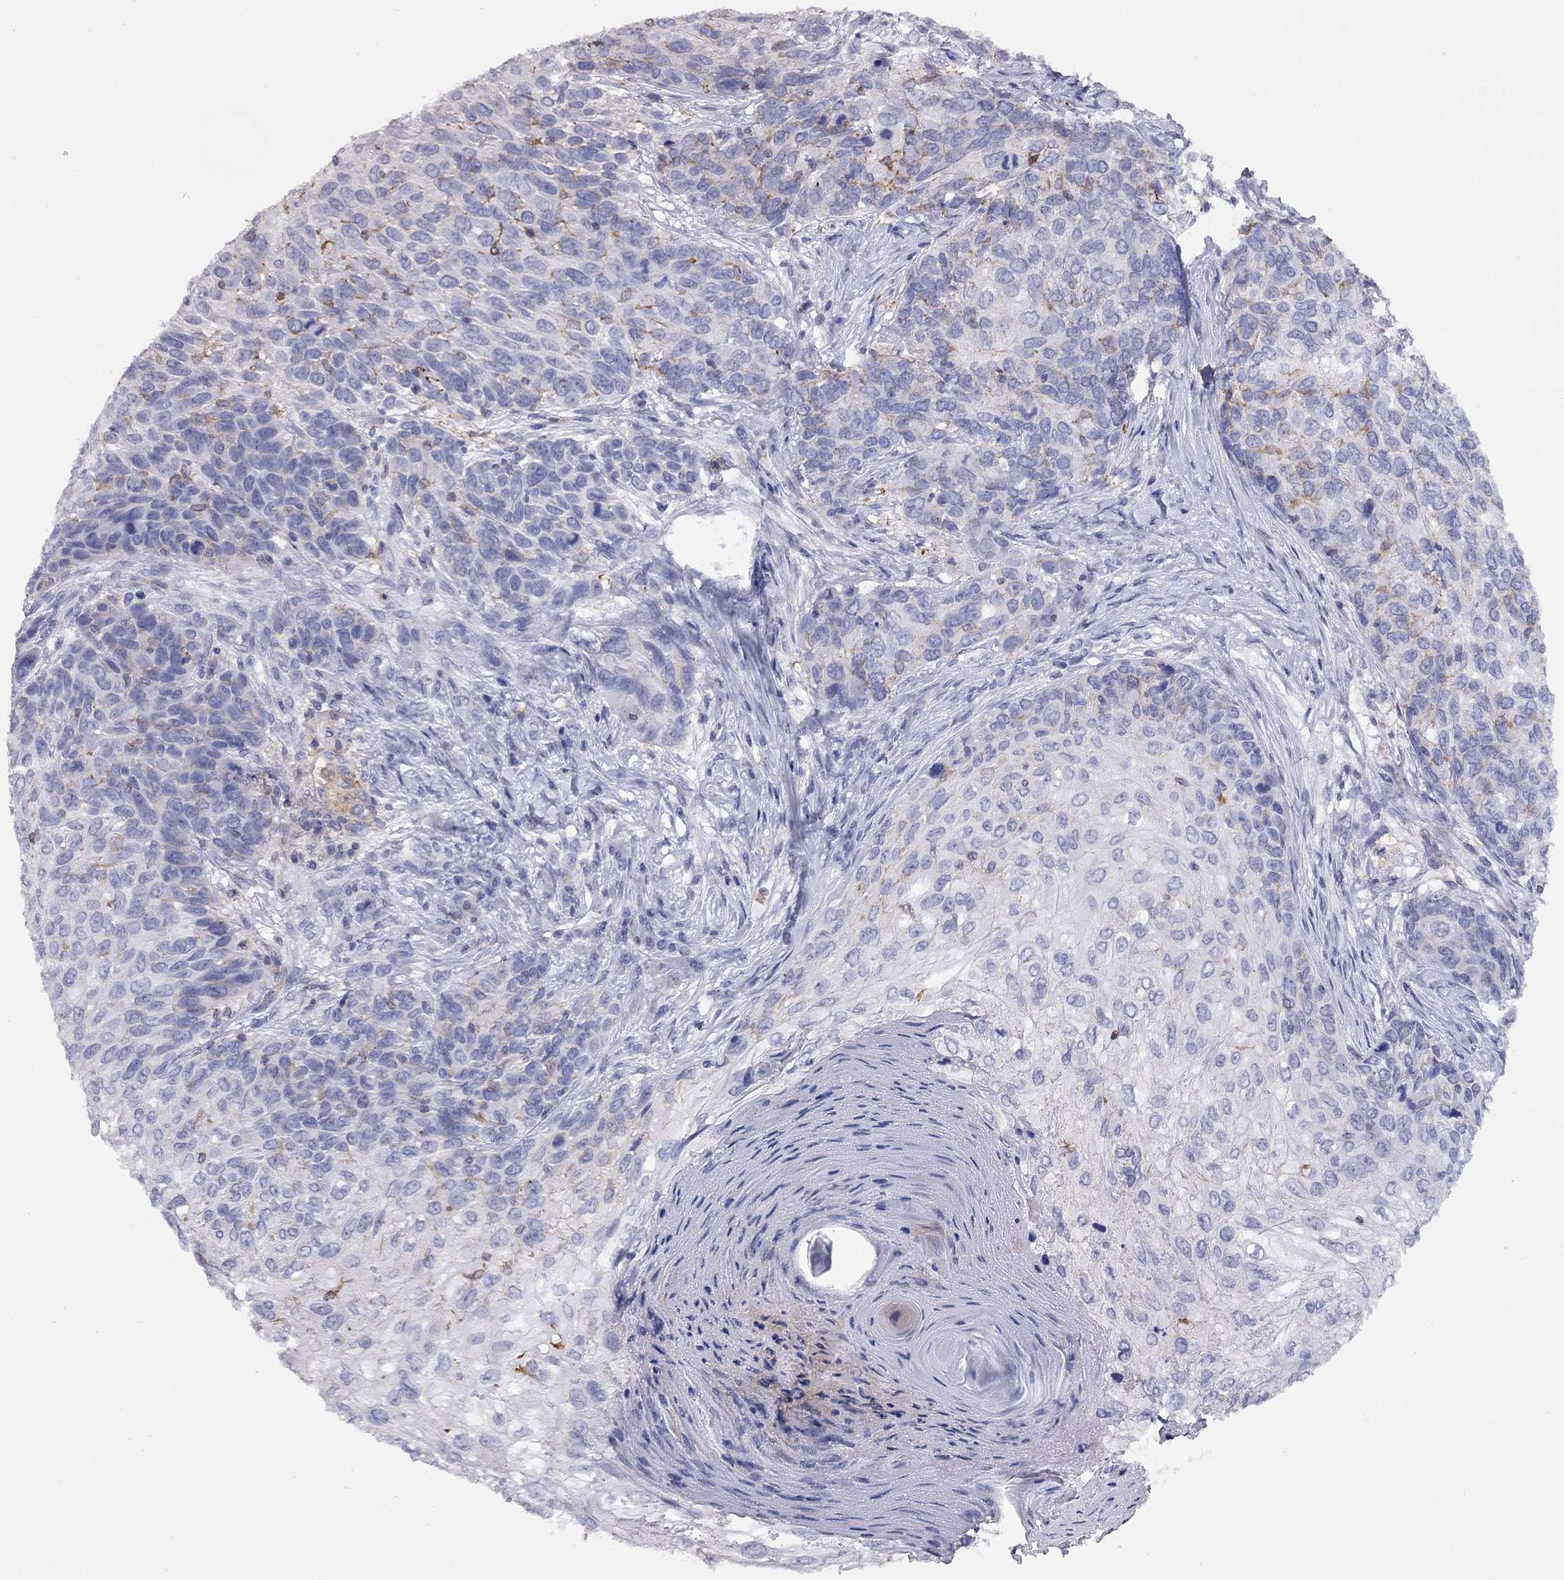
{"staining": {"intensity": "weak", "quantity": "<25%", "location": "cytoplasmic/membranous"}, "tissue": "skin cancer", "cell_type": "Tumor cells", "image_type": "cancer", "snomed": [{"axis": "morphology", "description": "Squamous cell carcinoma, NOS"}, {"axis": "topography", "description": "Skin"}], "caption": "Squamous cell carcinoma (skin) was stained to show a protein in brown. There is no significant positivity in tumor cells. (DAB (3,3'-diaminobenzidine) immunohistochemistry (IHC) with hematoxylin counter stain).", "gene": "CITED1", "patient": {"sex": "male", "age": 92}}